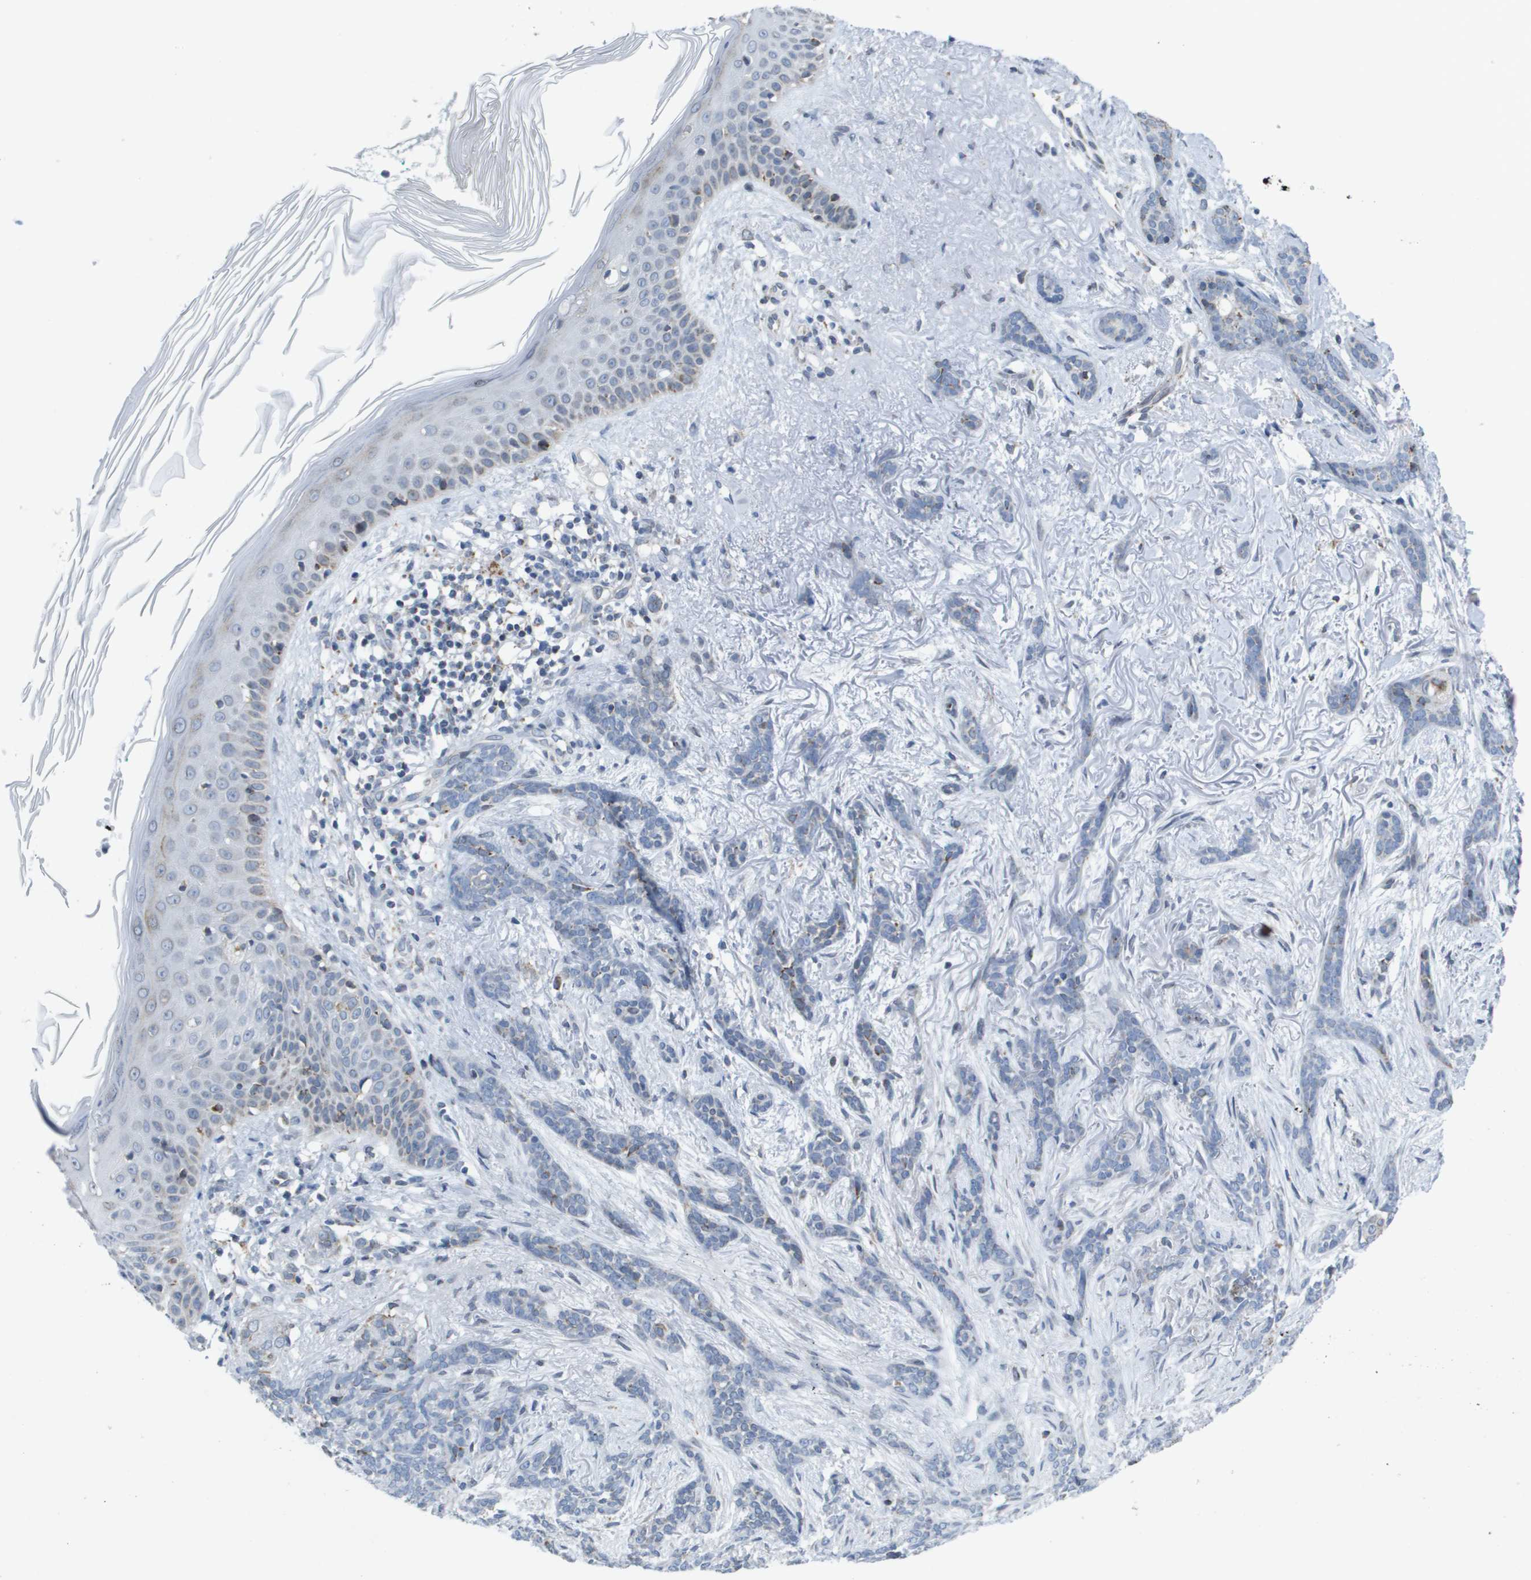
{"staining": {"intensity": "negative", "quantity": "none", "location": "none"}, "tissue": "skin cancer", "cell_type": "Tumor cells", "image_type": "cancer", "snomed": [{"axis": "morphology", "description": "Basal cell carcinoma"}, {"axis": "morphology", "description": "Adnexal tumor, benign"}, {"axis": "topography", "description": "Skin"}], "caption": "This is an immunohistochemistry histopathology image of human basal cell carcinoma (skin). There is no staining in tumor cells.", "gene": "TMEM223", "patient": {"sex": "female", "age": 42}}